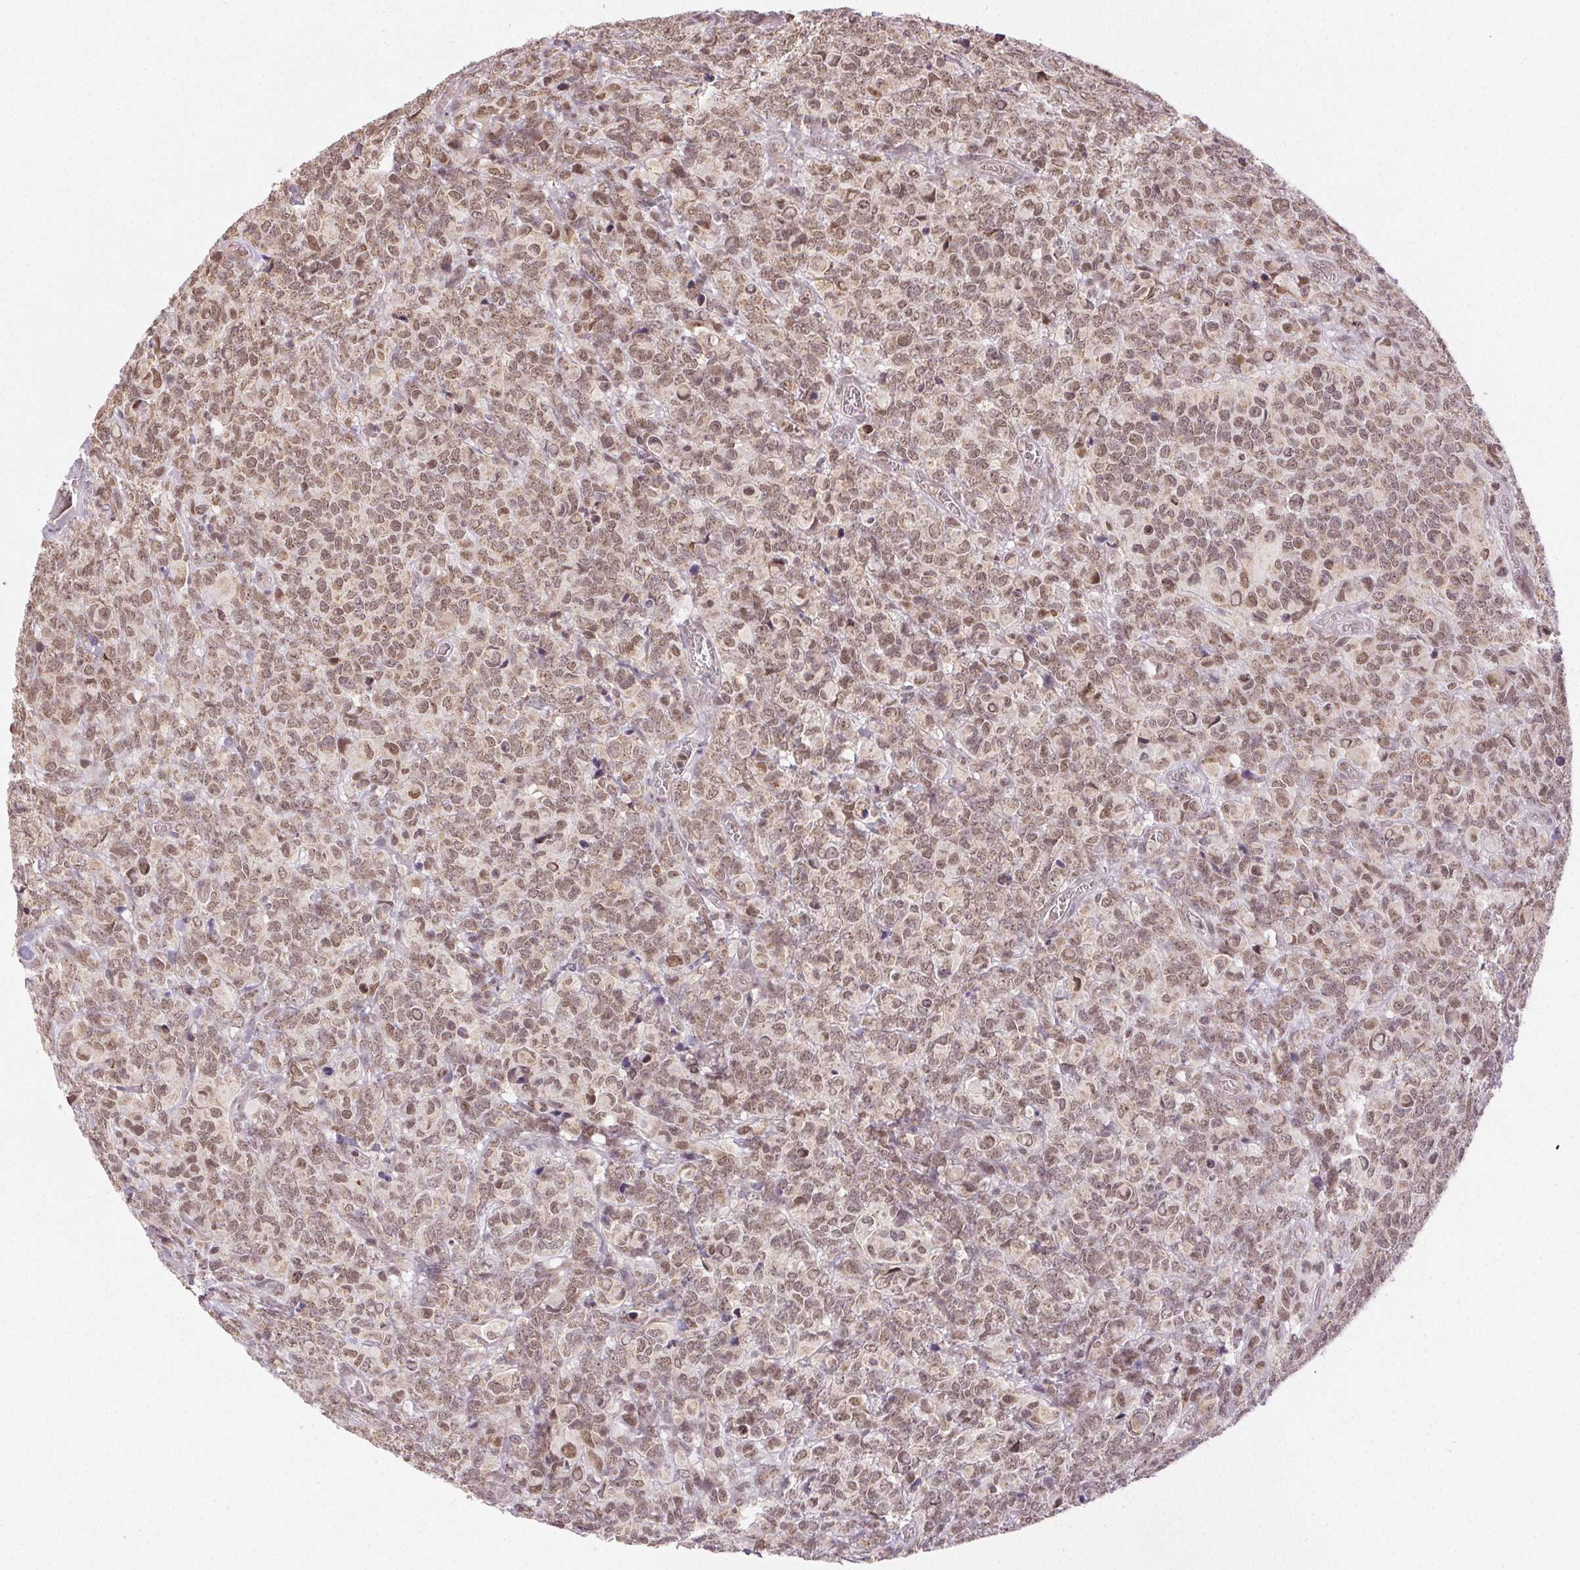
{"staining": {"intensity": "moderate", "quantity": ">75%", "location": "nuclear"}, "tissue": "glioma", "cell_type": "Tumor cells", "image_type": "cancer", "snomed": [{"axis": "morphology", "description": "Glioma, malignant, High grade"}, {"axis": "topography", "description": "Brain"}], "caption": "A histopathology image of human glioma stained for a protein displays moderate nuclear brown staining in tumor cells.", "gene": "PIWIL4", "patient": {"sex": "male", "age": 39}}